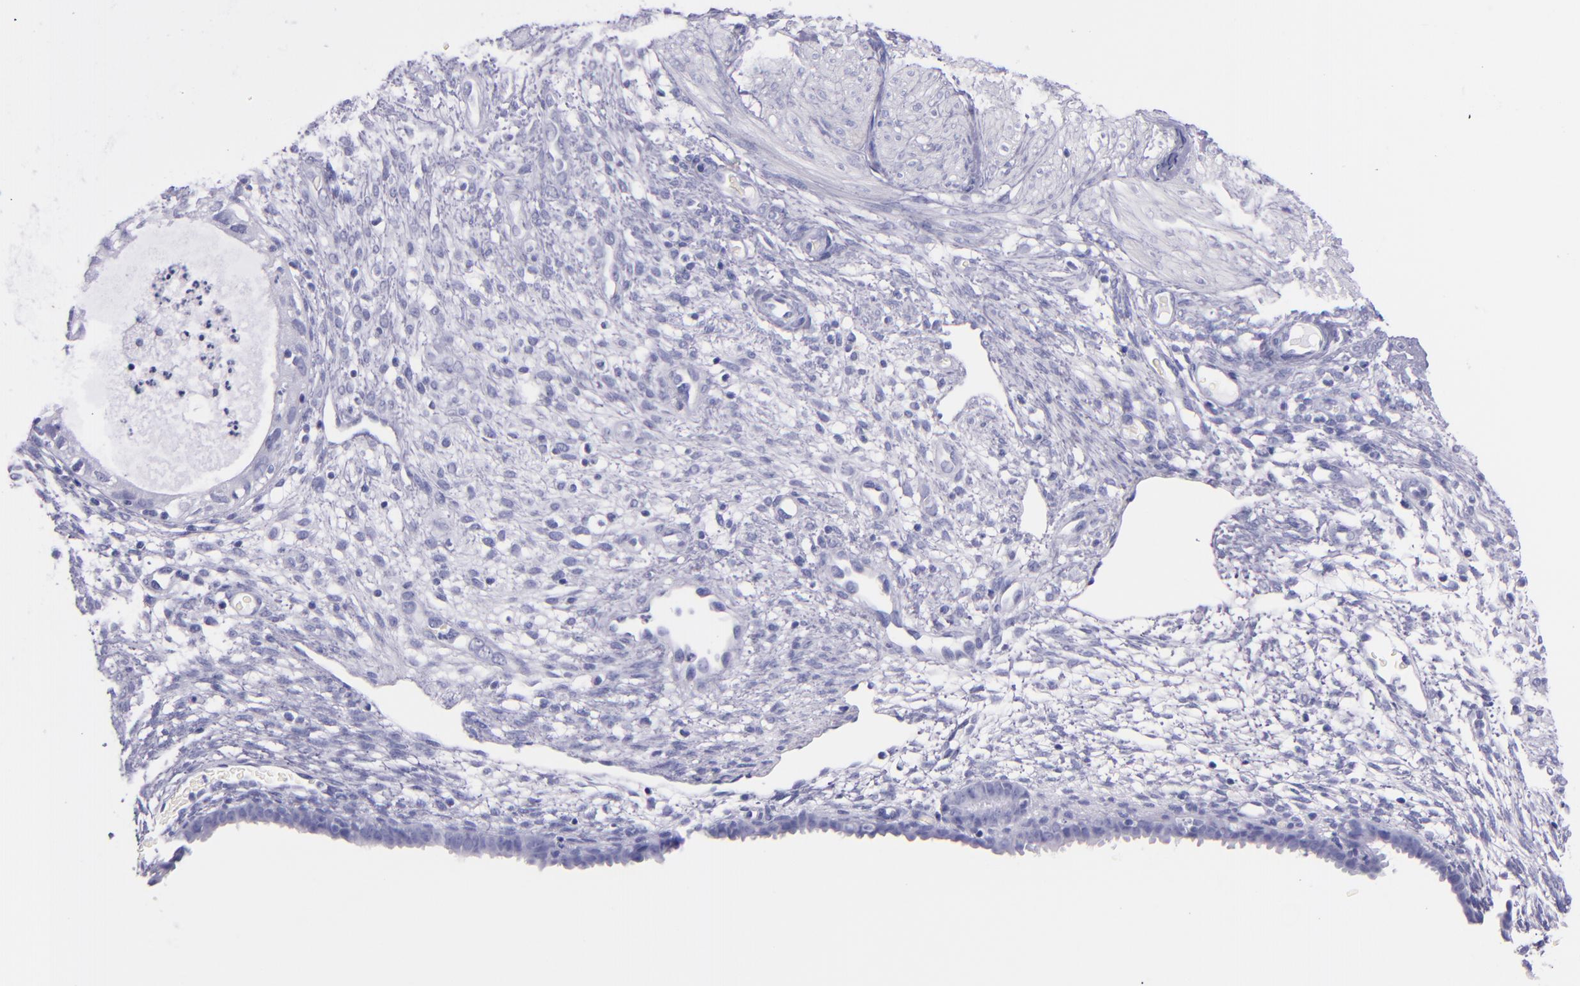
{"staining": {"intensity": "negative", "quantity": "none", "location": "none"}, "tissue": "endometrium", "cell_type": "Cells in endometrial stroma", "image_type": "normal", "snomed": [{"axis": "morphology", "description": "Normal tissue, NOS"}, {"axis": "topography", "description": "Endometrium"}], "caption": "DAB (3,3'-diaminobenzidine) immunohistochemical staining of unremarkable human endometrium demonstrates no significant positivity in cells in endometrial stroma.", "gene": "SFTPB", "patient": {"sex": "female", "age": 72}}